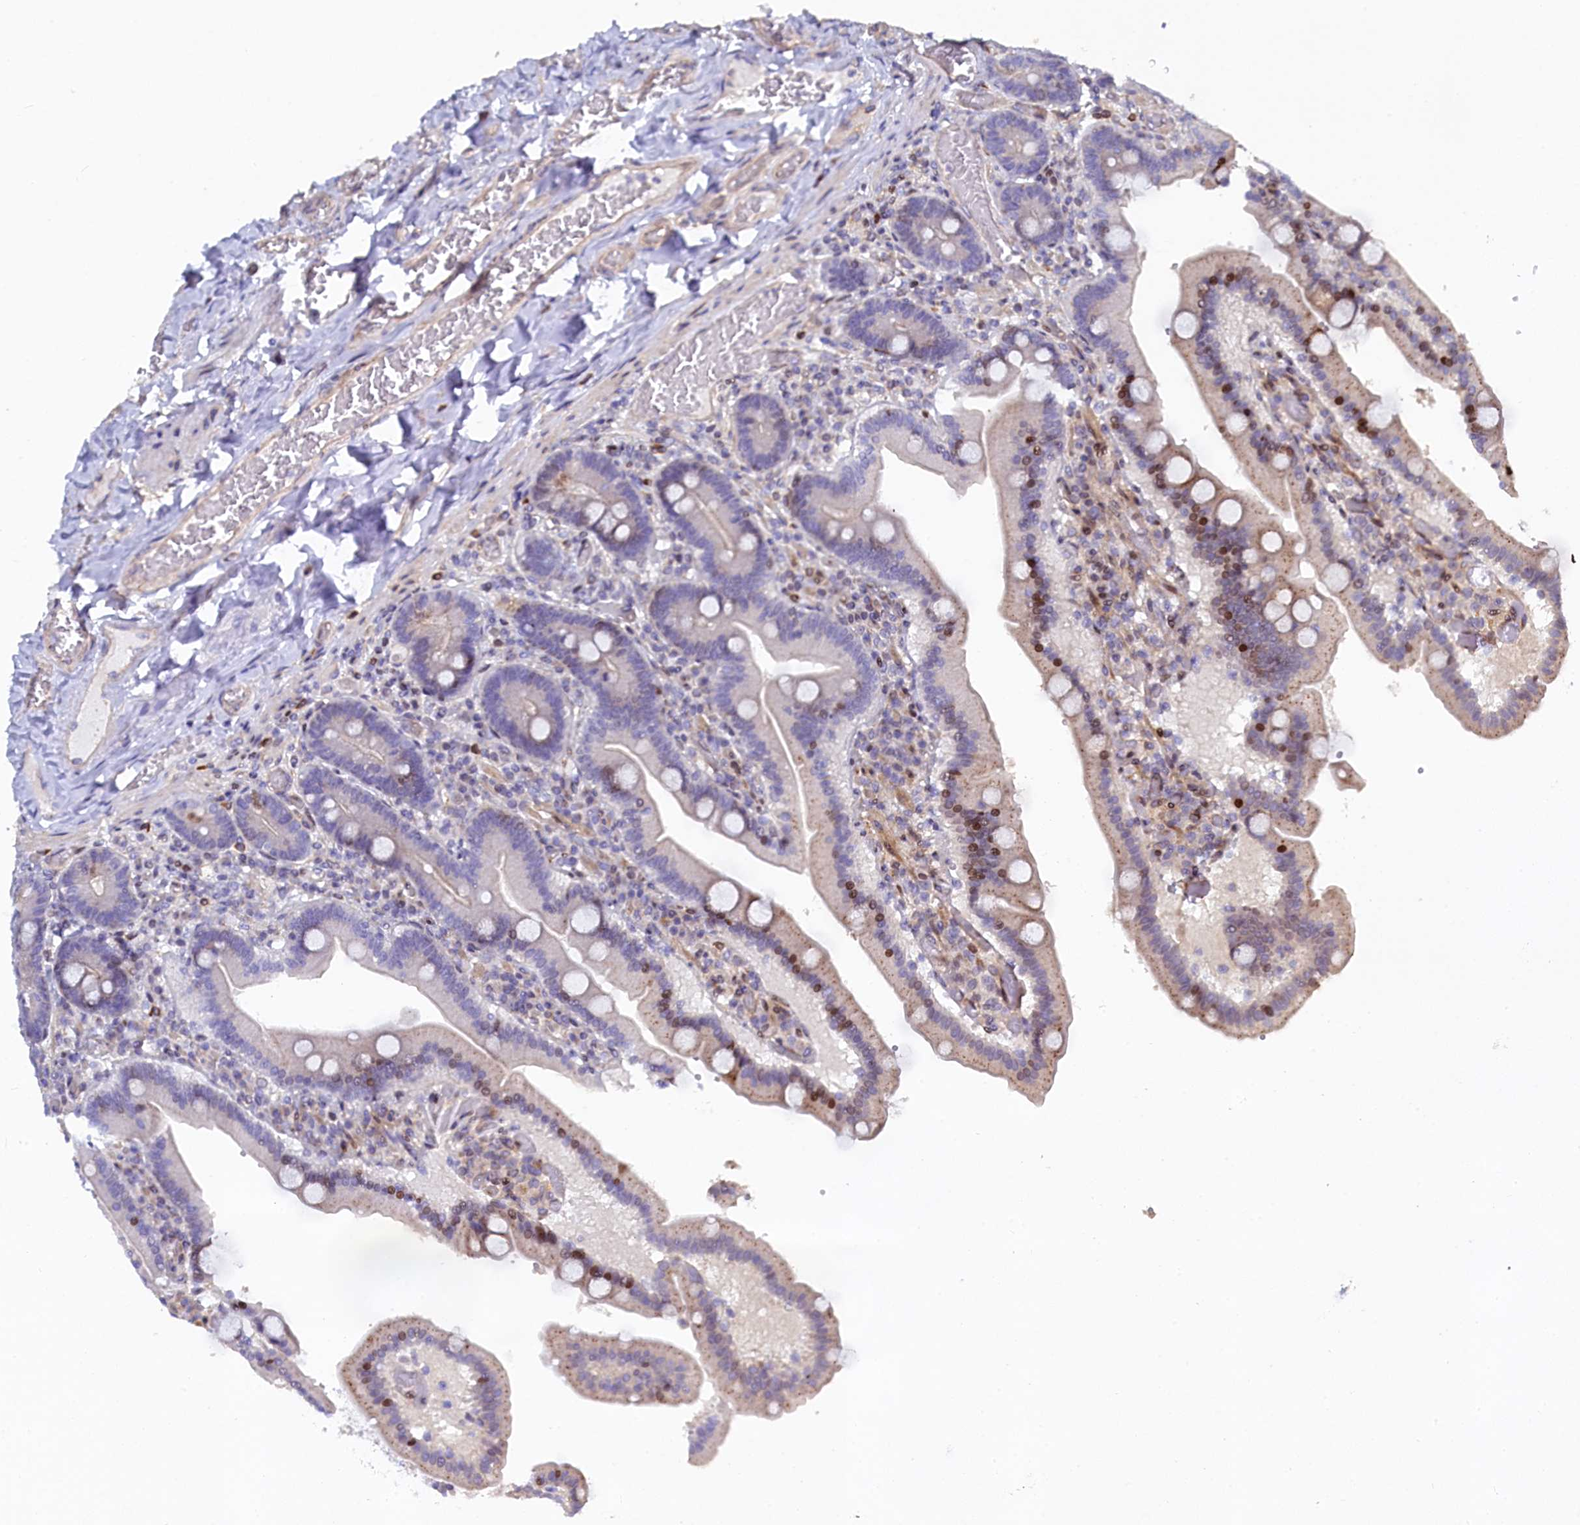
{"staining": {"intensity": "moderate", "quantity": "<25%", "location": "nuclear"}, "tissue": "duodenum", "cell_type": "Glandular cells", "image_type": "normal", "snomed": [{"axis": "morphology", "description": "Normal tissue, NOS"}, {"axis": "topography", "description": "Duodenum"}], "caption": "DAB immunohistochemical staining of benign duodenum demonstrates moderate nuclear protein staining in about <25% of glandular cells.", "gene": "TGDS", "patient": {"sex": "female", "age": 62}}